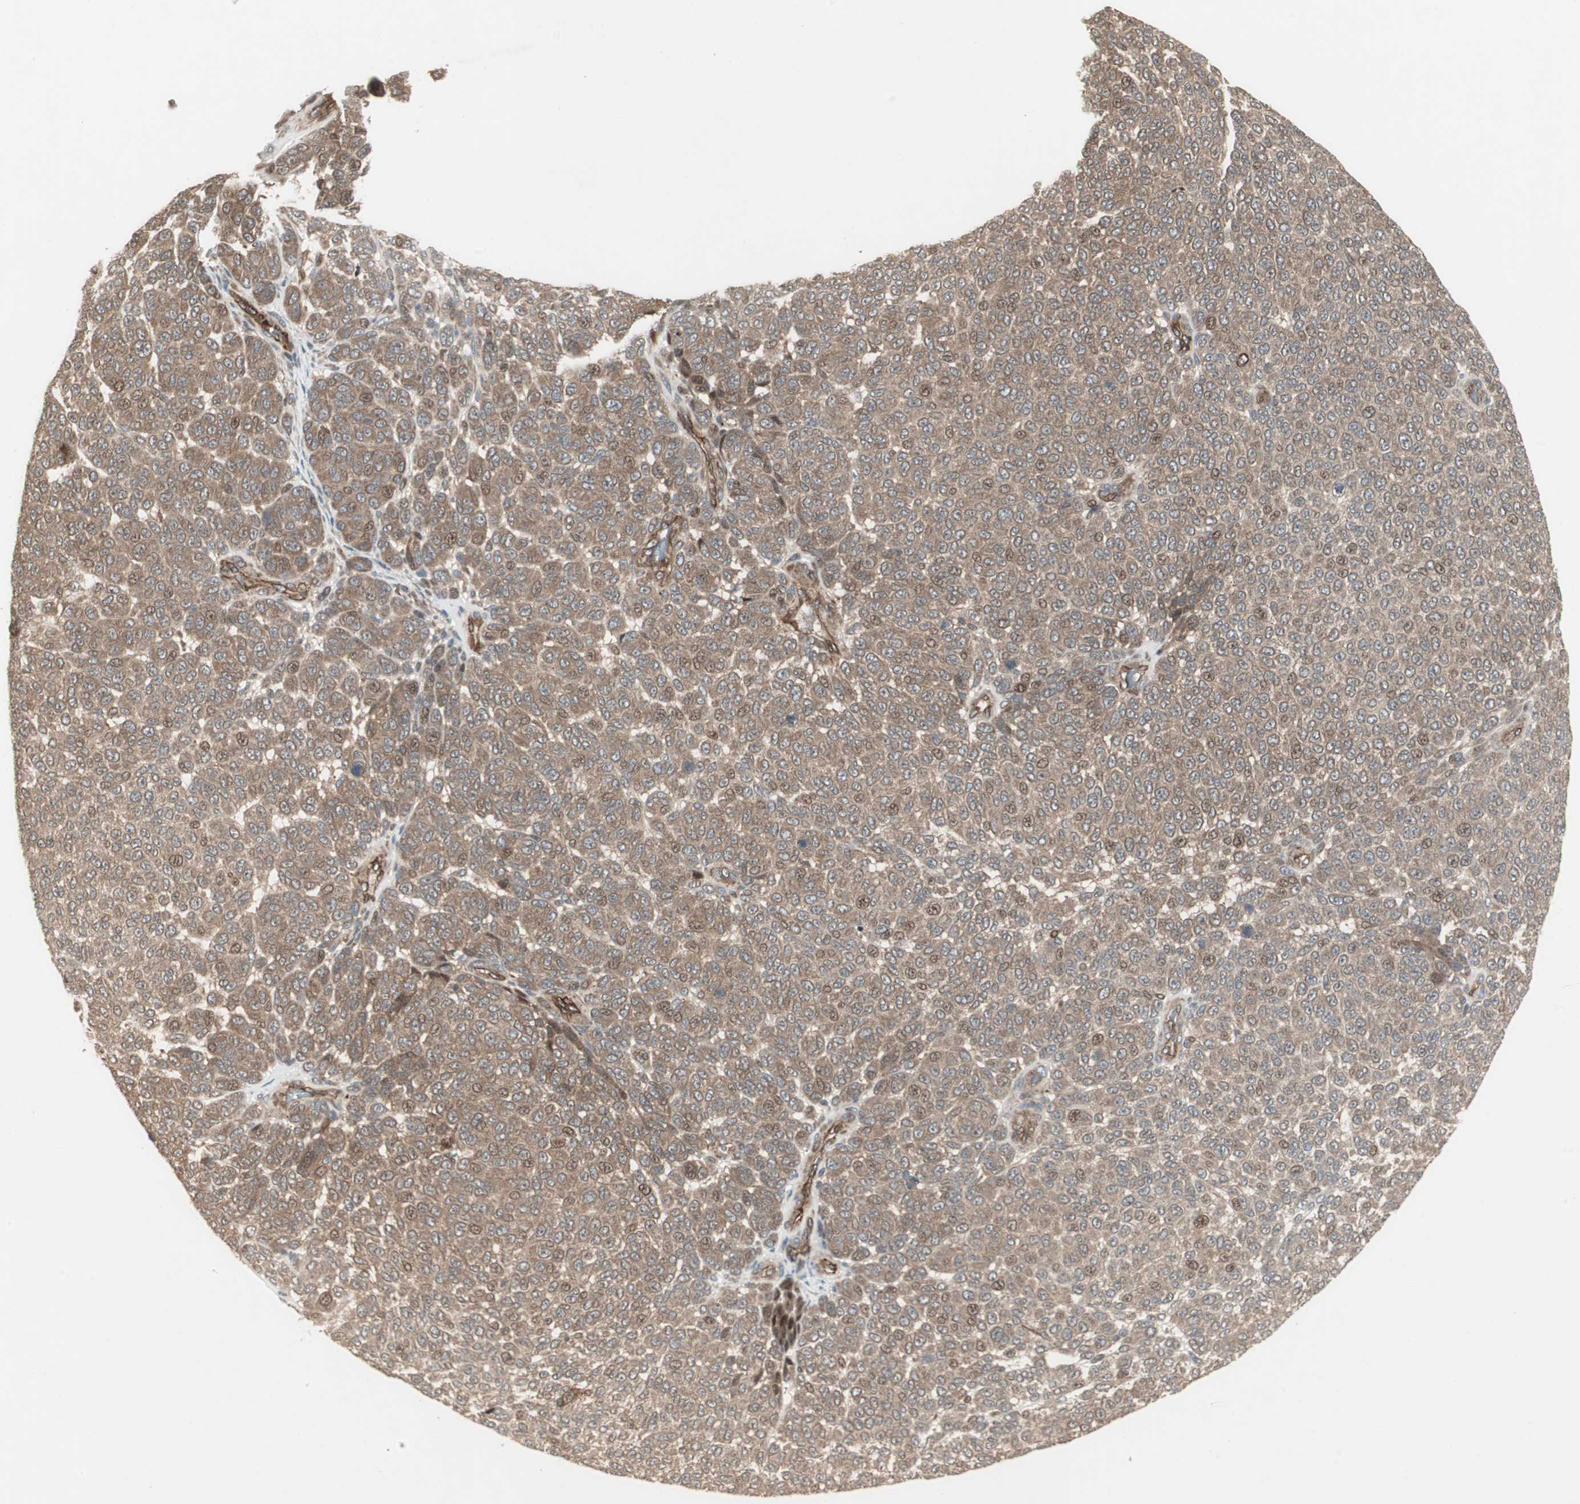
{"staining": {"intensity": "weak", "quantity": ">75%", "location": "cytoplasmic/membranous,nuclear"}, "tissue": "melanoma", "cell_type": "Tumor cells", "image_type": "cancer", "snomed": [{"axis": "morphology", "description": "Malignant melanoma, NOS"}, {"axis": "topography", "description": "Skin"}], "caption": "Tumor cells show low levels of weak cytoplasmic/membranous and nuclear positivity in about >75% of cells in melanoma.", "gene": "PFDN1", "patient": {"sex": "male", "age": 59}}